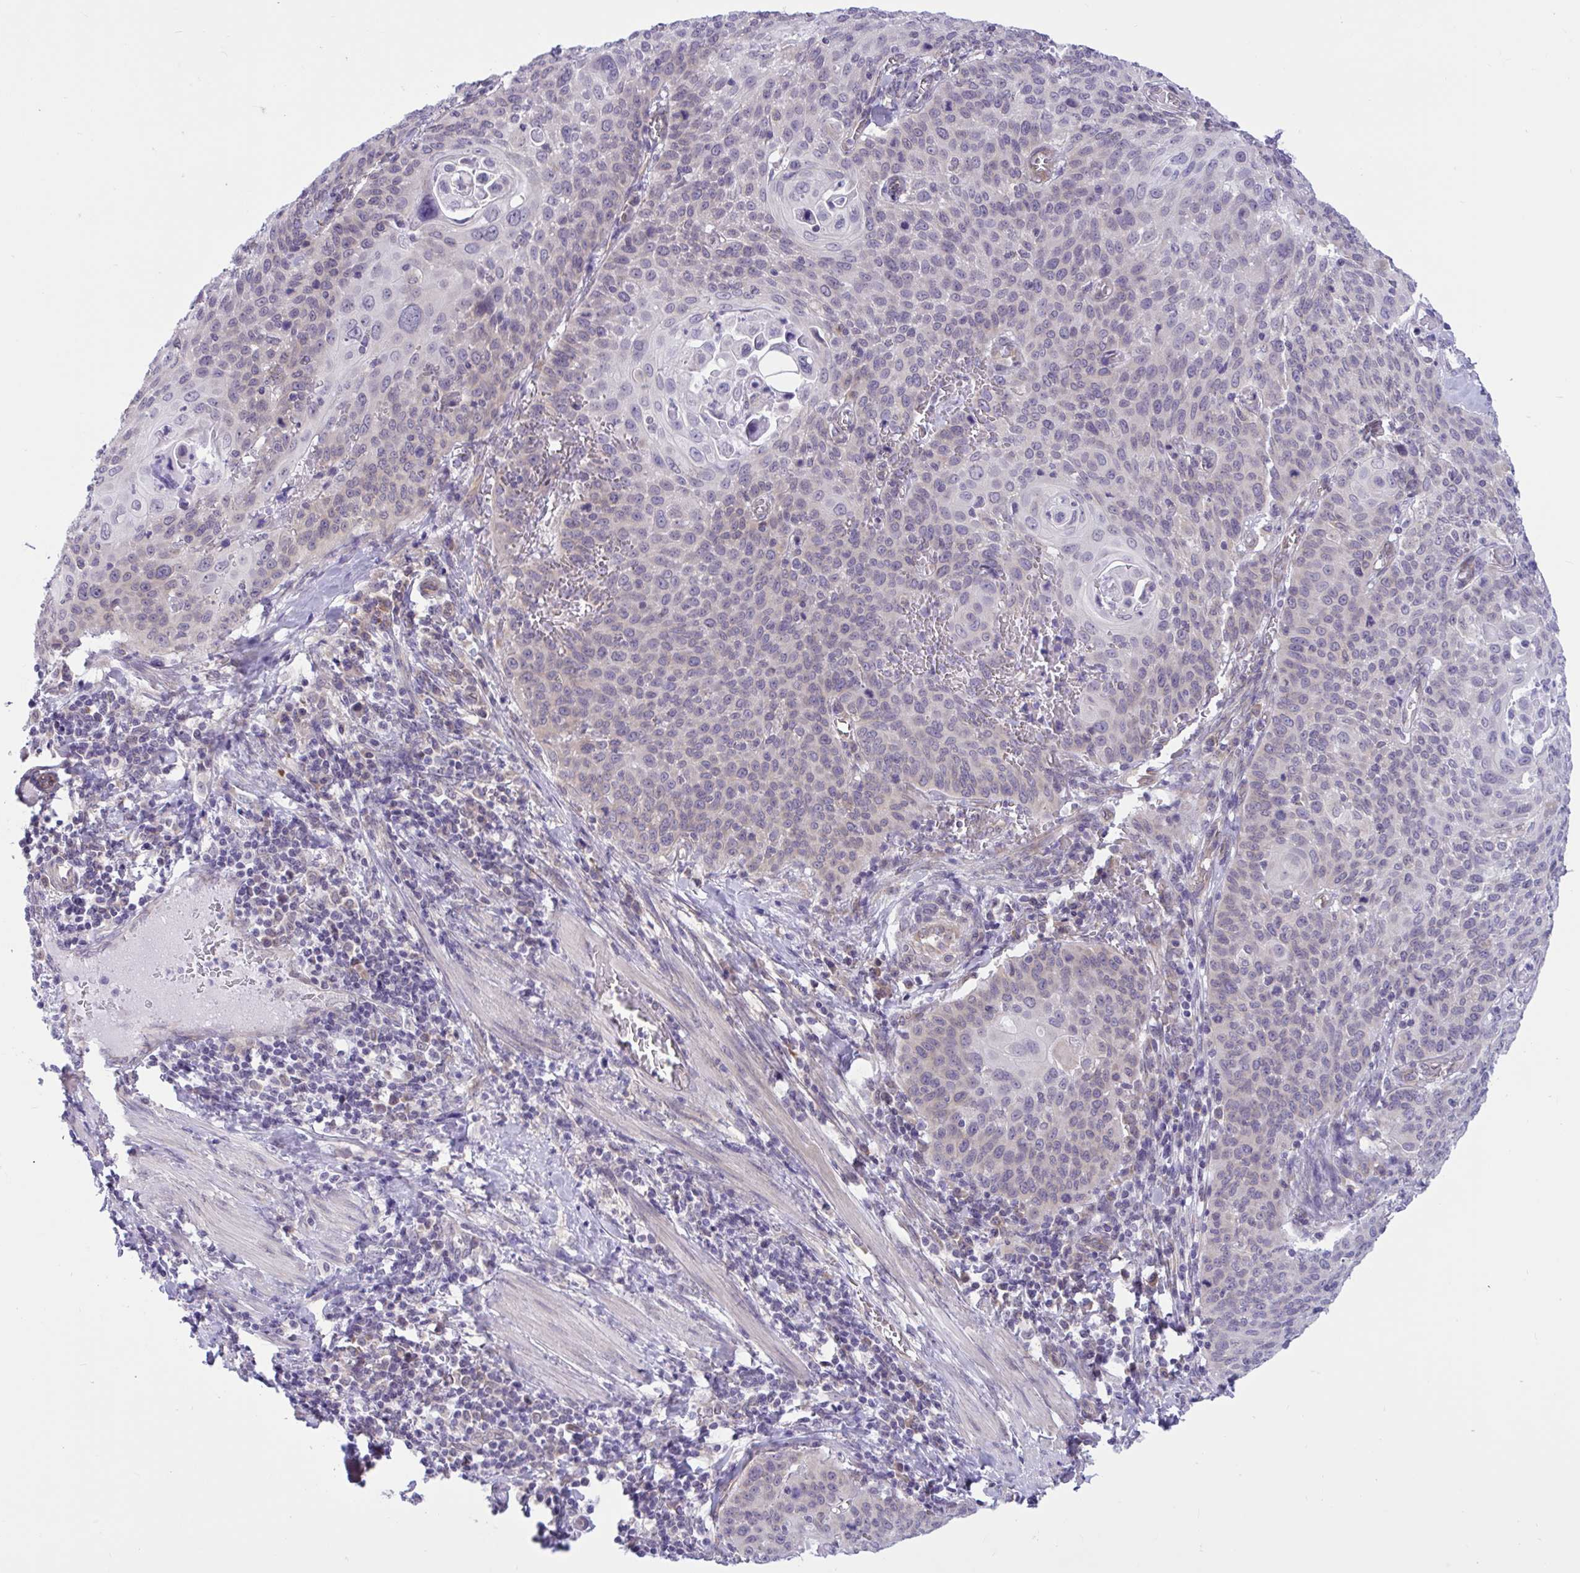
{"staining": {"intensity": "negative", "quantity": "none", "location": "none"}, "tissue": "cervical cancer", "cell_type": "Tumor cells", "image_type": "cancer", "snomed": [{"axis": "morphology", "description": "Squamous cell carcinoma, NOS"}, {"axis": "topography", "description": "Cervix"}], "caption": "Tumor cells show no significant staining in cervical squamous cell carcinoma.", "gene": "CAMLG", "patient": {"sex": "female", "age": 65}}